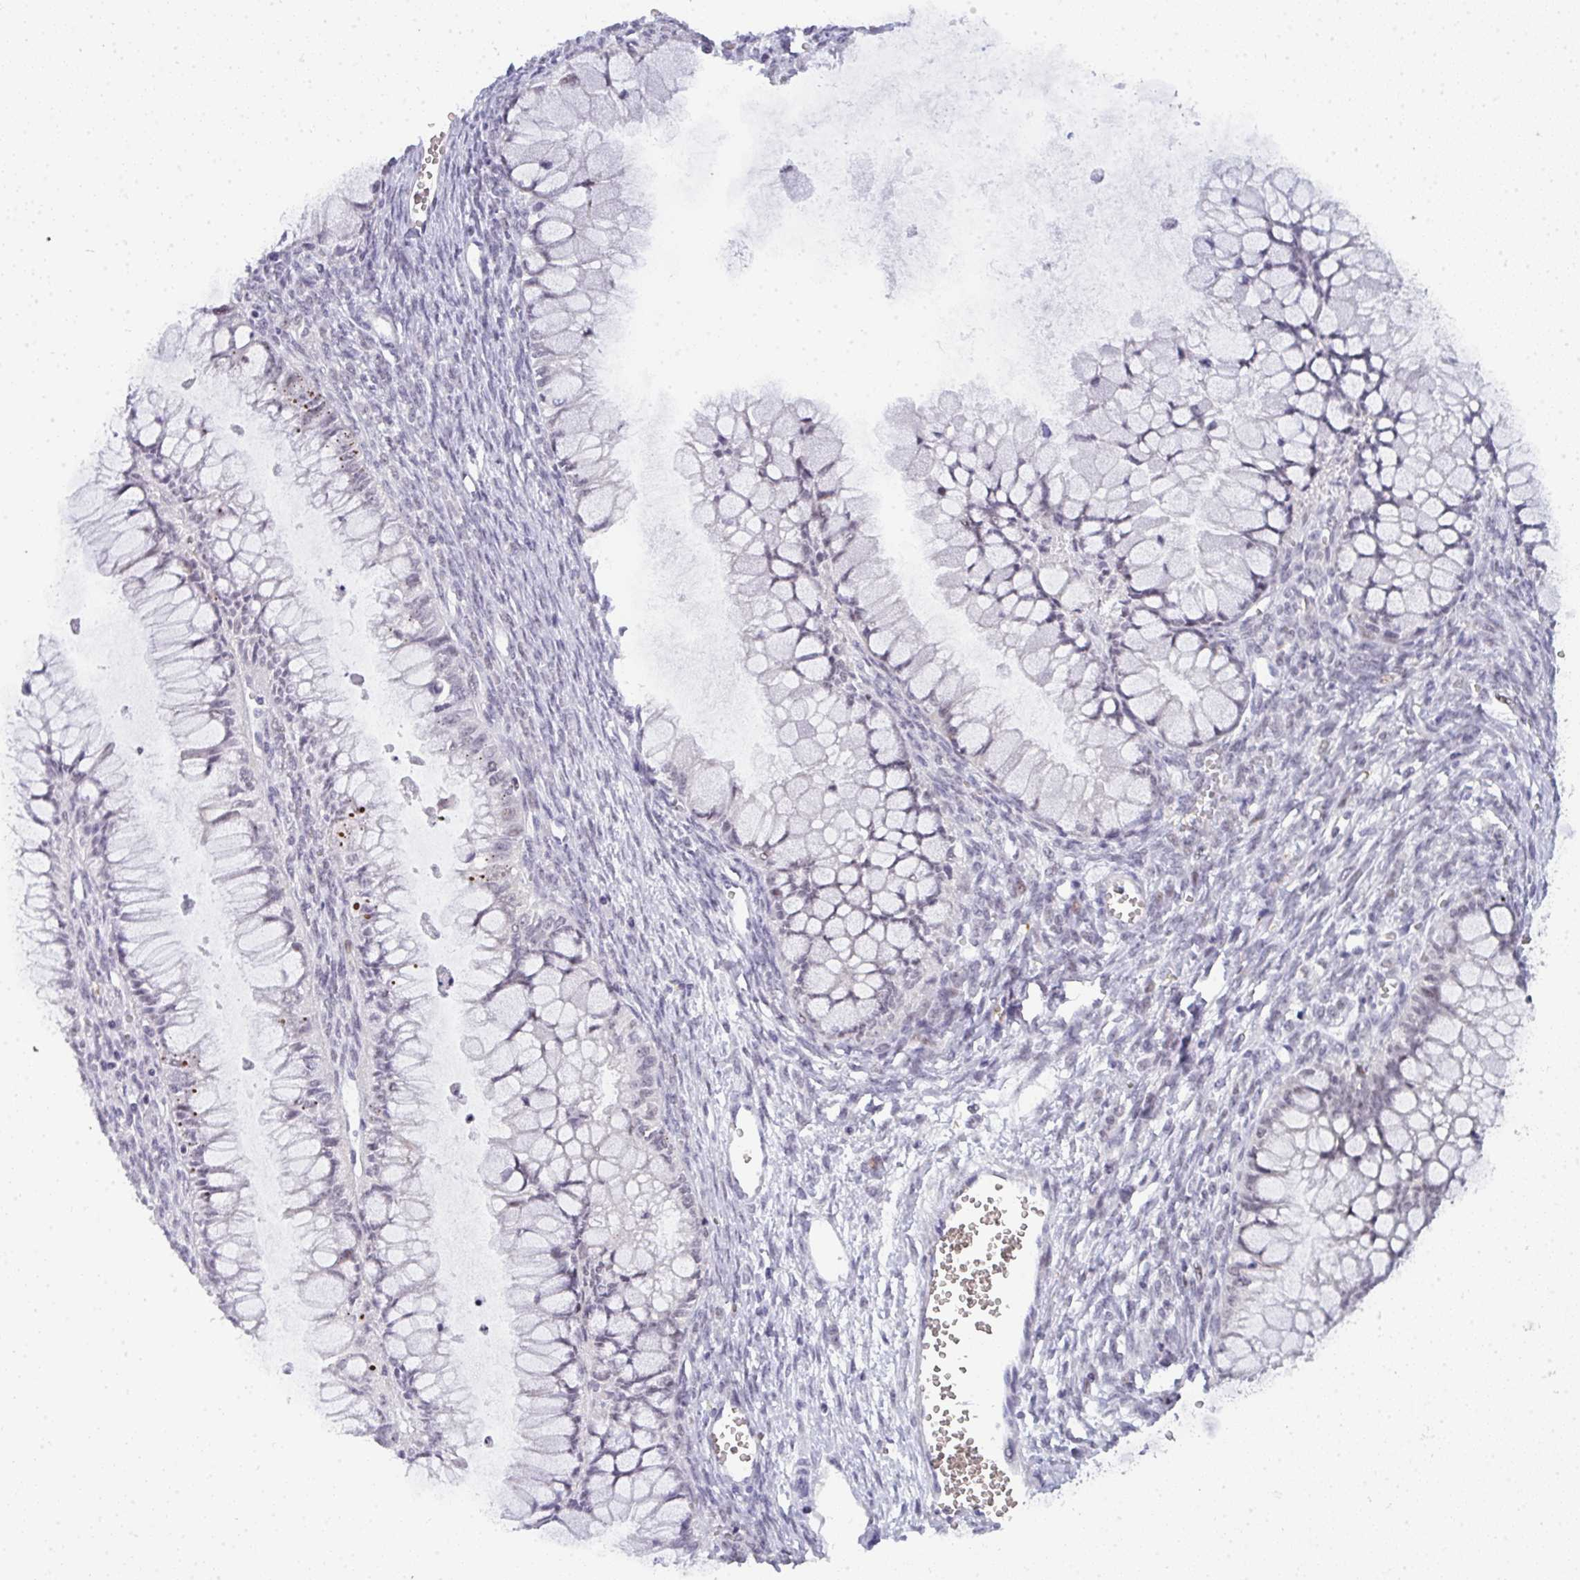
{"staining": {"intensity": "negative", "quantity": "none", "location": "none"}, "tissue": "ovarian cancer", "cell_type": "Tumor cells", "image_type": "cancer", "snomed": [{"axis": "morphology", "description": "Cystadenocarcinoma, mucinous, NOS"}, {"axis": "topography", "description": "Ovary"}], "caption": "An IHC photomicrograph of ovarian cancer is shown. There is no staining in tumor cells of ovarian cancer. (DAB immunohistochemistry (IHC) with hematoxylin counter stain).", "gene": "TNMD", "patient": {"sex": "female", "age": 34}}